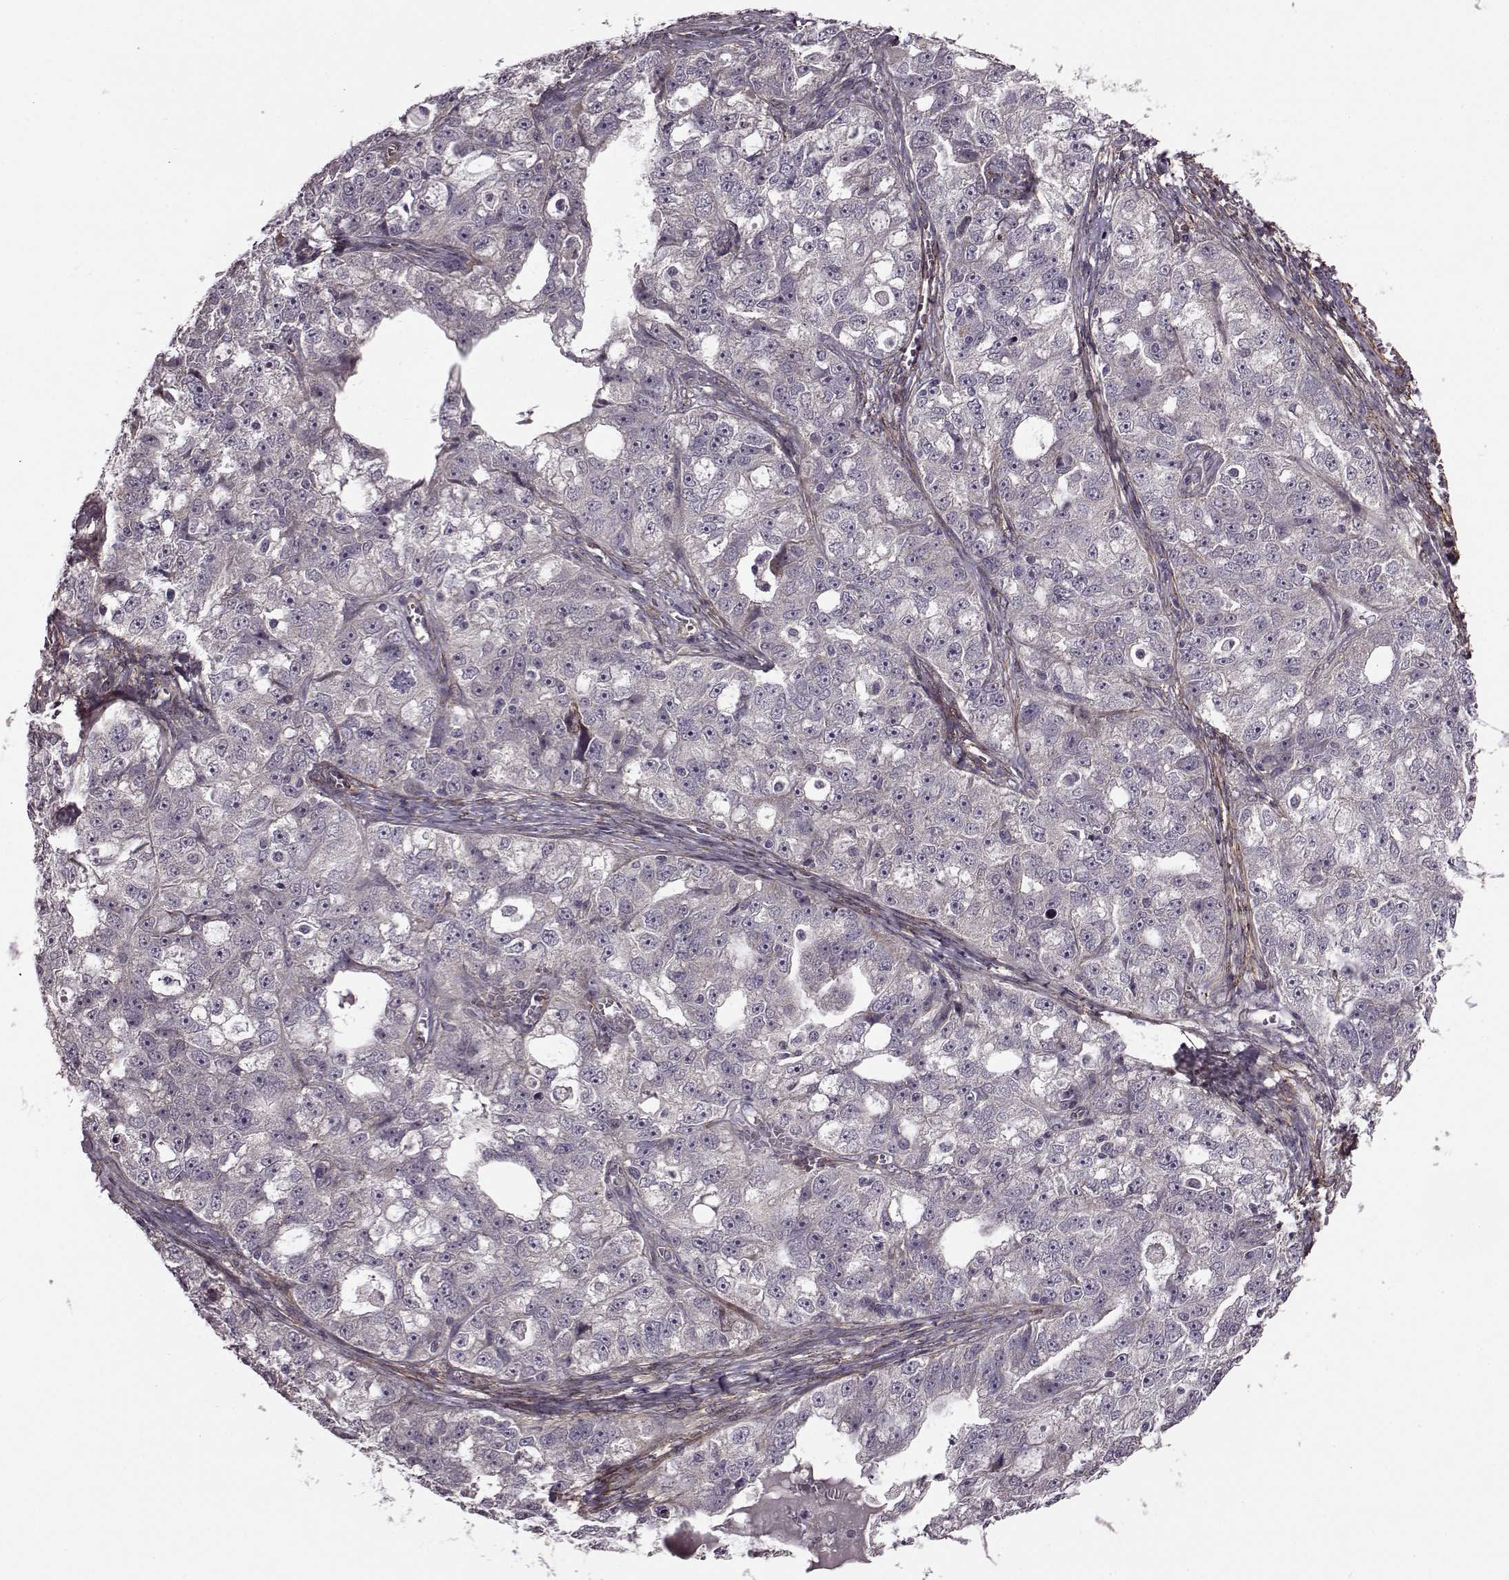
{"staining": {"intensity": "negative", "quantity": "none", "location": "none"}, "tissue": "ovarian cancer", "cell_type": "Tumor cells", "image_type": "cancer", "snomed": [{"axis": "morphology", "description": "Cystadenocarcinoma, serous, NOS"}, {"axis": "topography", "description": "Ovary"}], "caption": "This image is of ovarian cancer stained with IHC to label a protein in brown with the nuclei are counter-stained blue. There is no expression in tumor cells.", "gene": "SYNPO", "patient": {"sex": "female", "age": 51}}